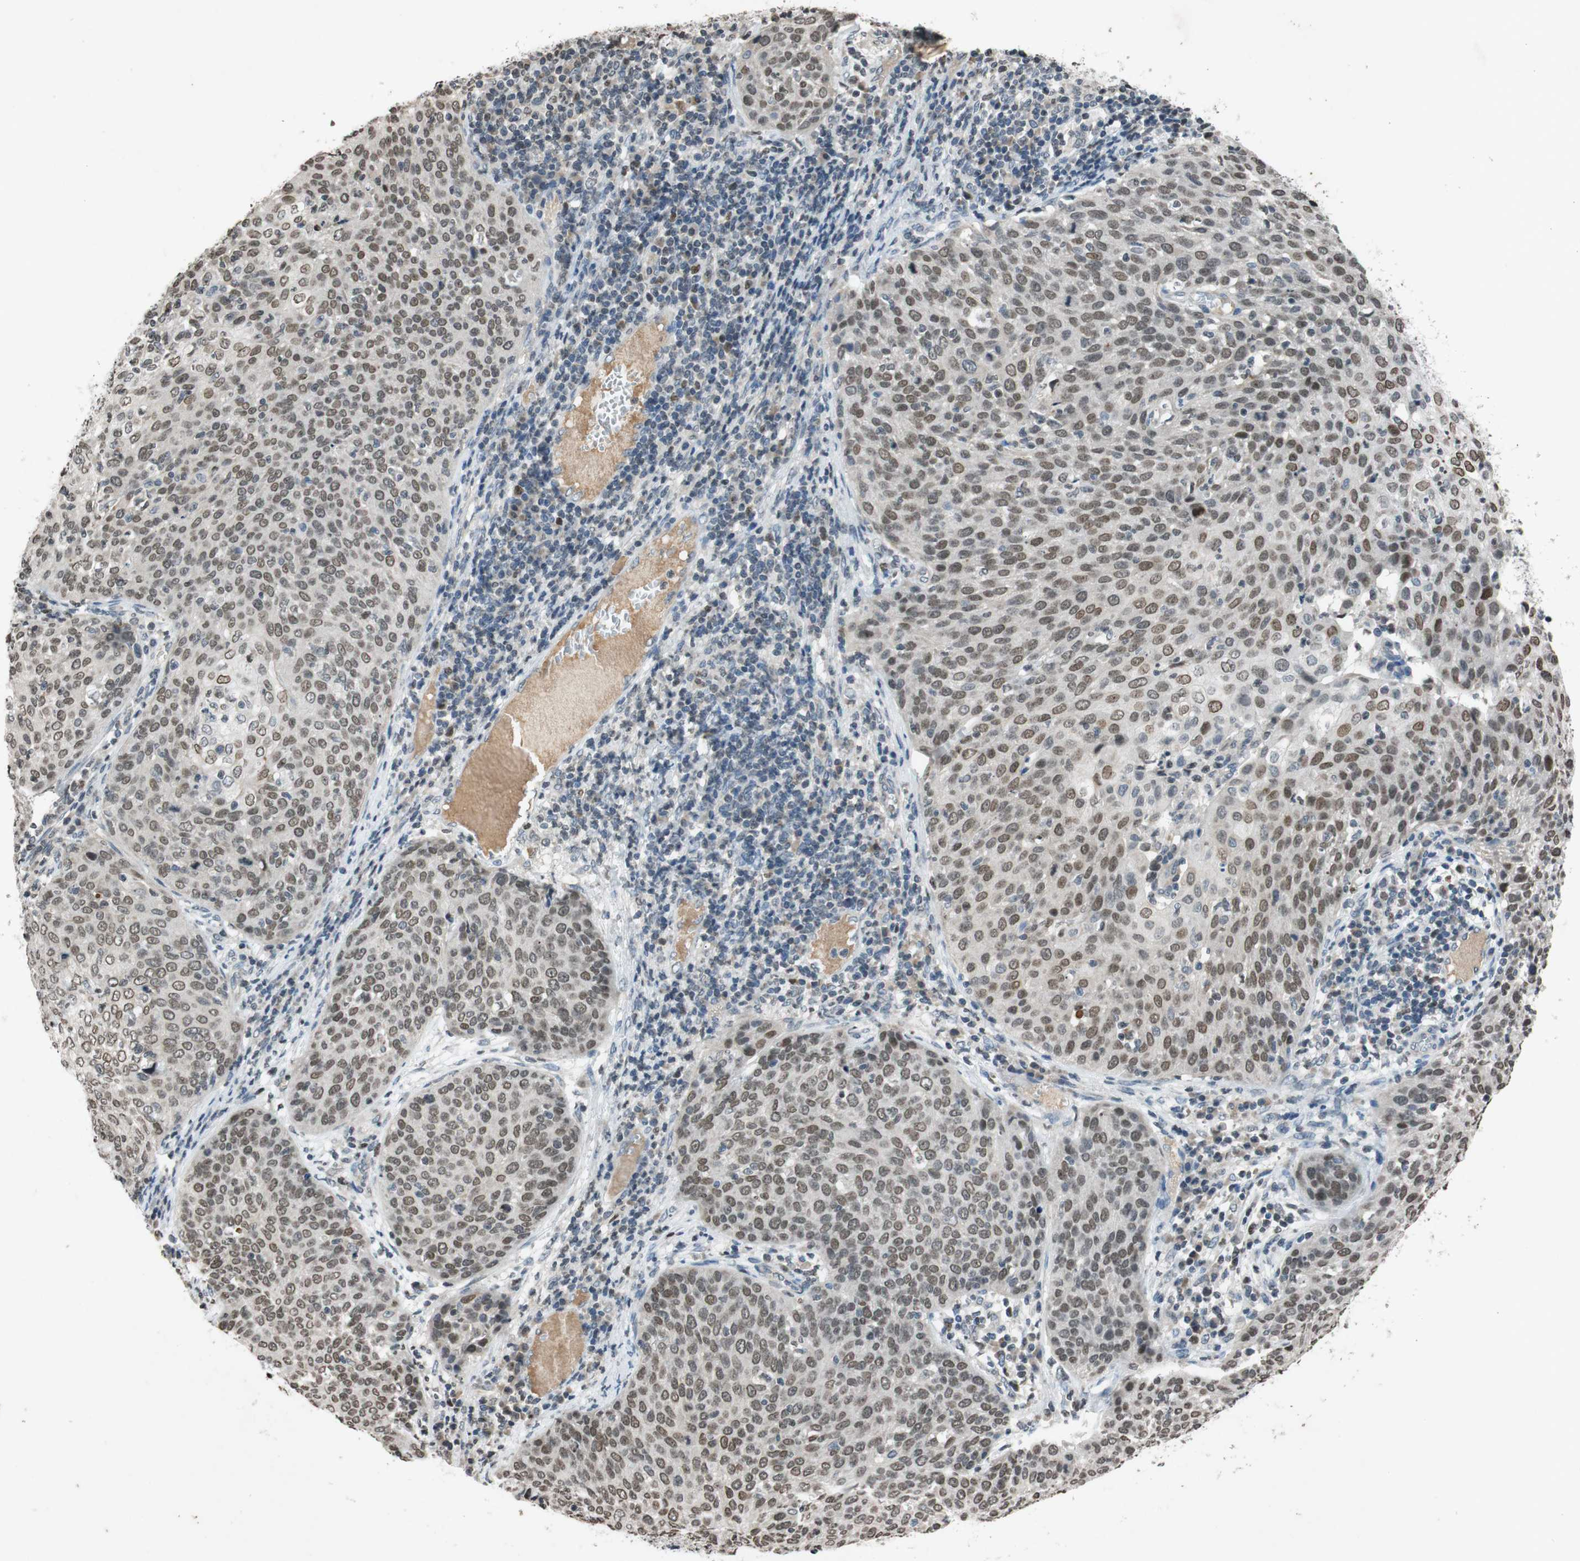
{"staining": {"intensity": "strong", "quantity": ">75%", "location": "nuclear"}, "tissue": "cervical cancer", "cell_type": "Tumor cells", "image_type": "cancer", "snomed": [{"axis": "morphology", "description": "Squamous cell carcinoma, NOS"}, {"axis": "topography", "description": "Cervix"}], "caption": "The photomicrograph exhibits a brown stain indicating the presence of a protein in the nuclear of tumor cells in squamous cell carcinoma (cervical).", "gene": "MCM6", "patient": {"sex": "female", "age": 38}}